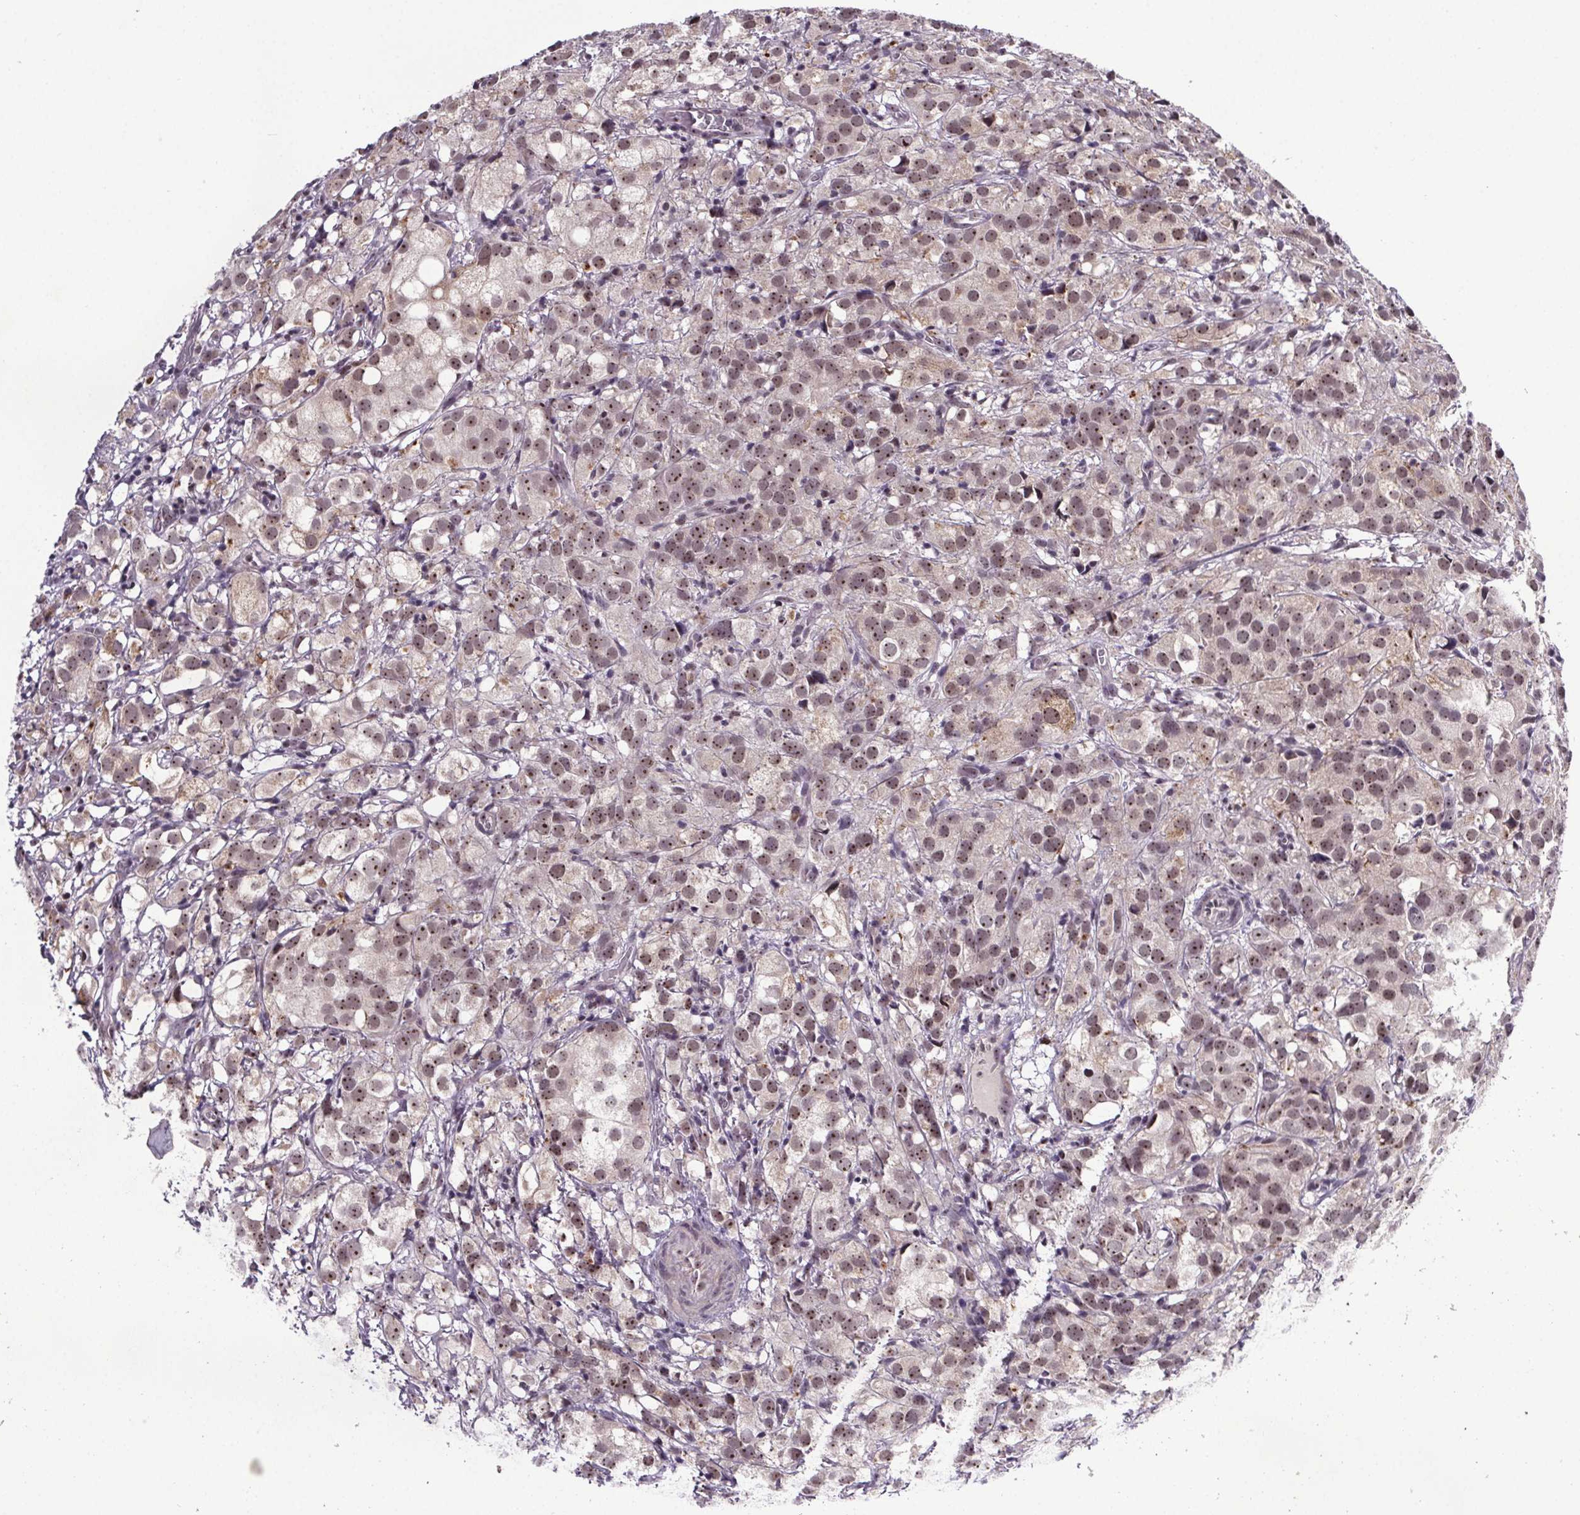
{"staining": {"intensity": "weak", "quantity": ">75%", "location": "nuclear"}, "tissue": "prostate cancer", "cell_type": "Tumor cells", "image_type": "cancer", "snomed": [{"axis": "morphology", "description": "Adenocarcinoma, High grade"}, {"axis": "topography", "description": "Prostate"}], "caption": "Weak nuclear protein expression is appreciated in approximately >75% of tumor cells in adenocarcinoma (high-grade) (prostate).", "gene": "ATMIN", "patient": {"sex": "male", "age": 86}}